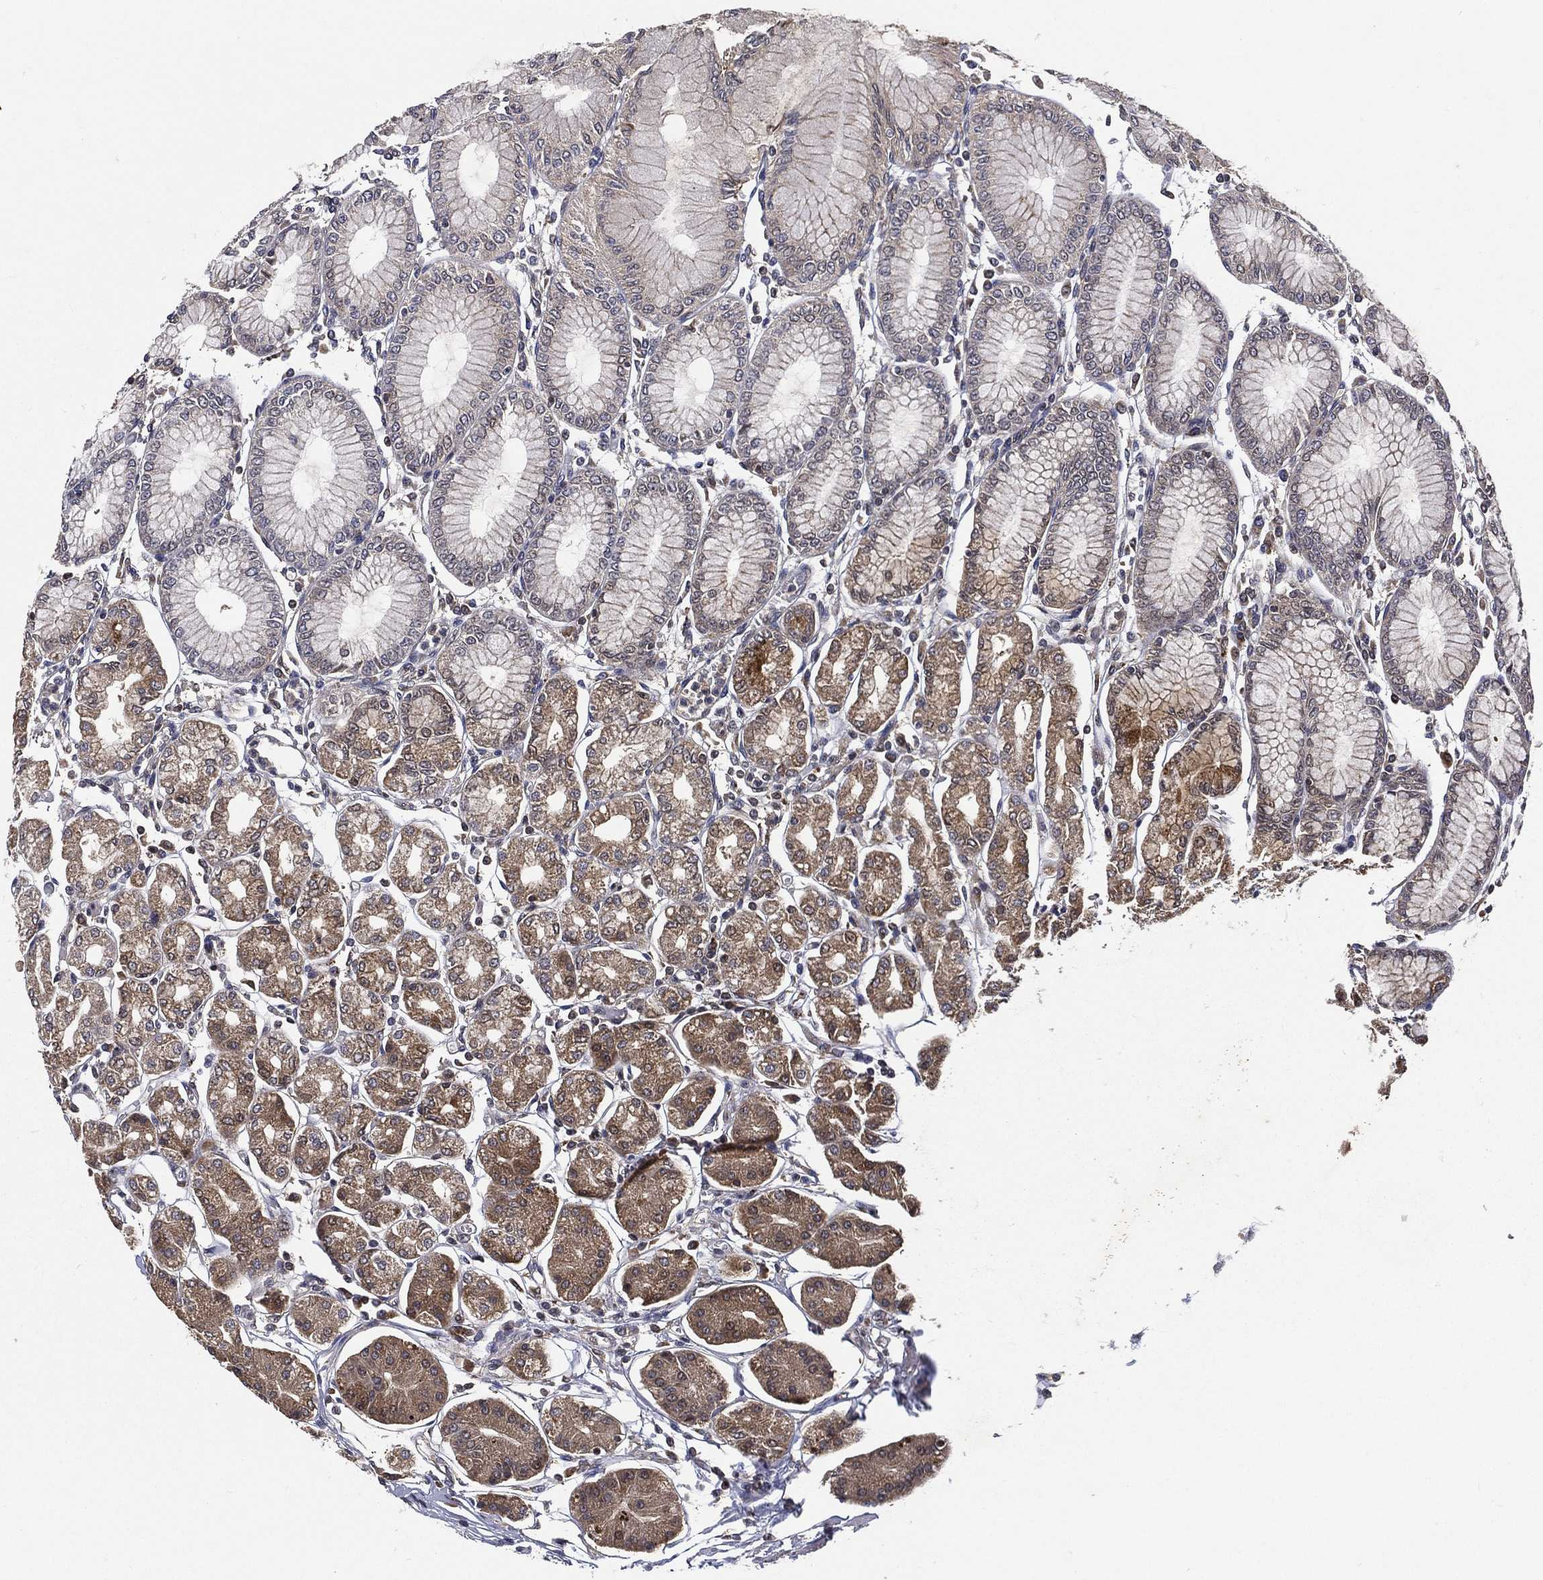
{"staining": {"intensity": "moderate", "quantity": "25%-75%", "location": "cytoplasmic/membranous"}, "tissue": "stomach", "cell_type": "Glandular cells", "image_type": "normal", "snomed": [{"axis": "morphology", "description": "Normal tissue, NOS"}, {"axis": "topography", "description": "Skeletal muscle"}, {"axis": "topography", "description": "Stomach"}], "caption": "Approximately 25%-75% of glandular cells in unremarkable stomach display moderate cytoplasmic/membranous protein positivity as visualized by brown immunohistochemical staining.", "gene": "RAB11FIP4", "patient": {"sex": "female", "age": 57}}